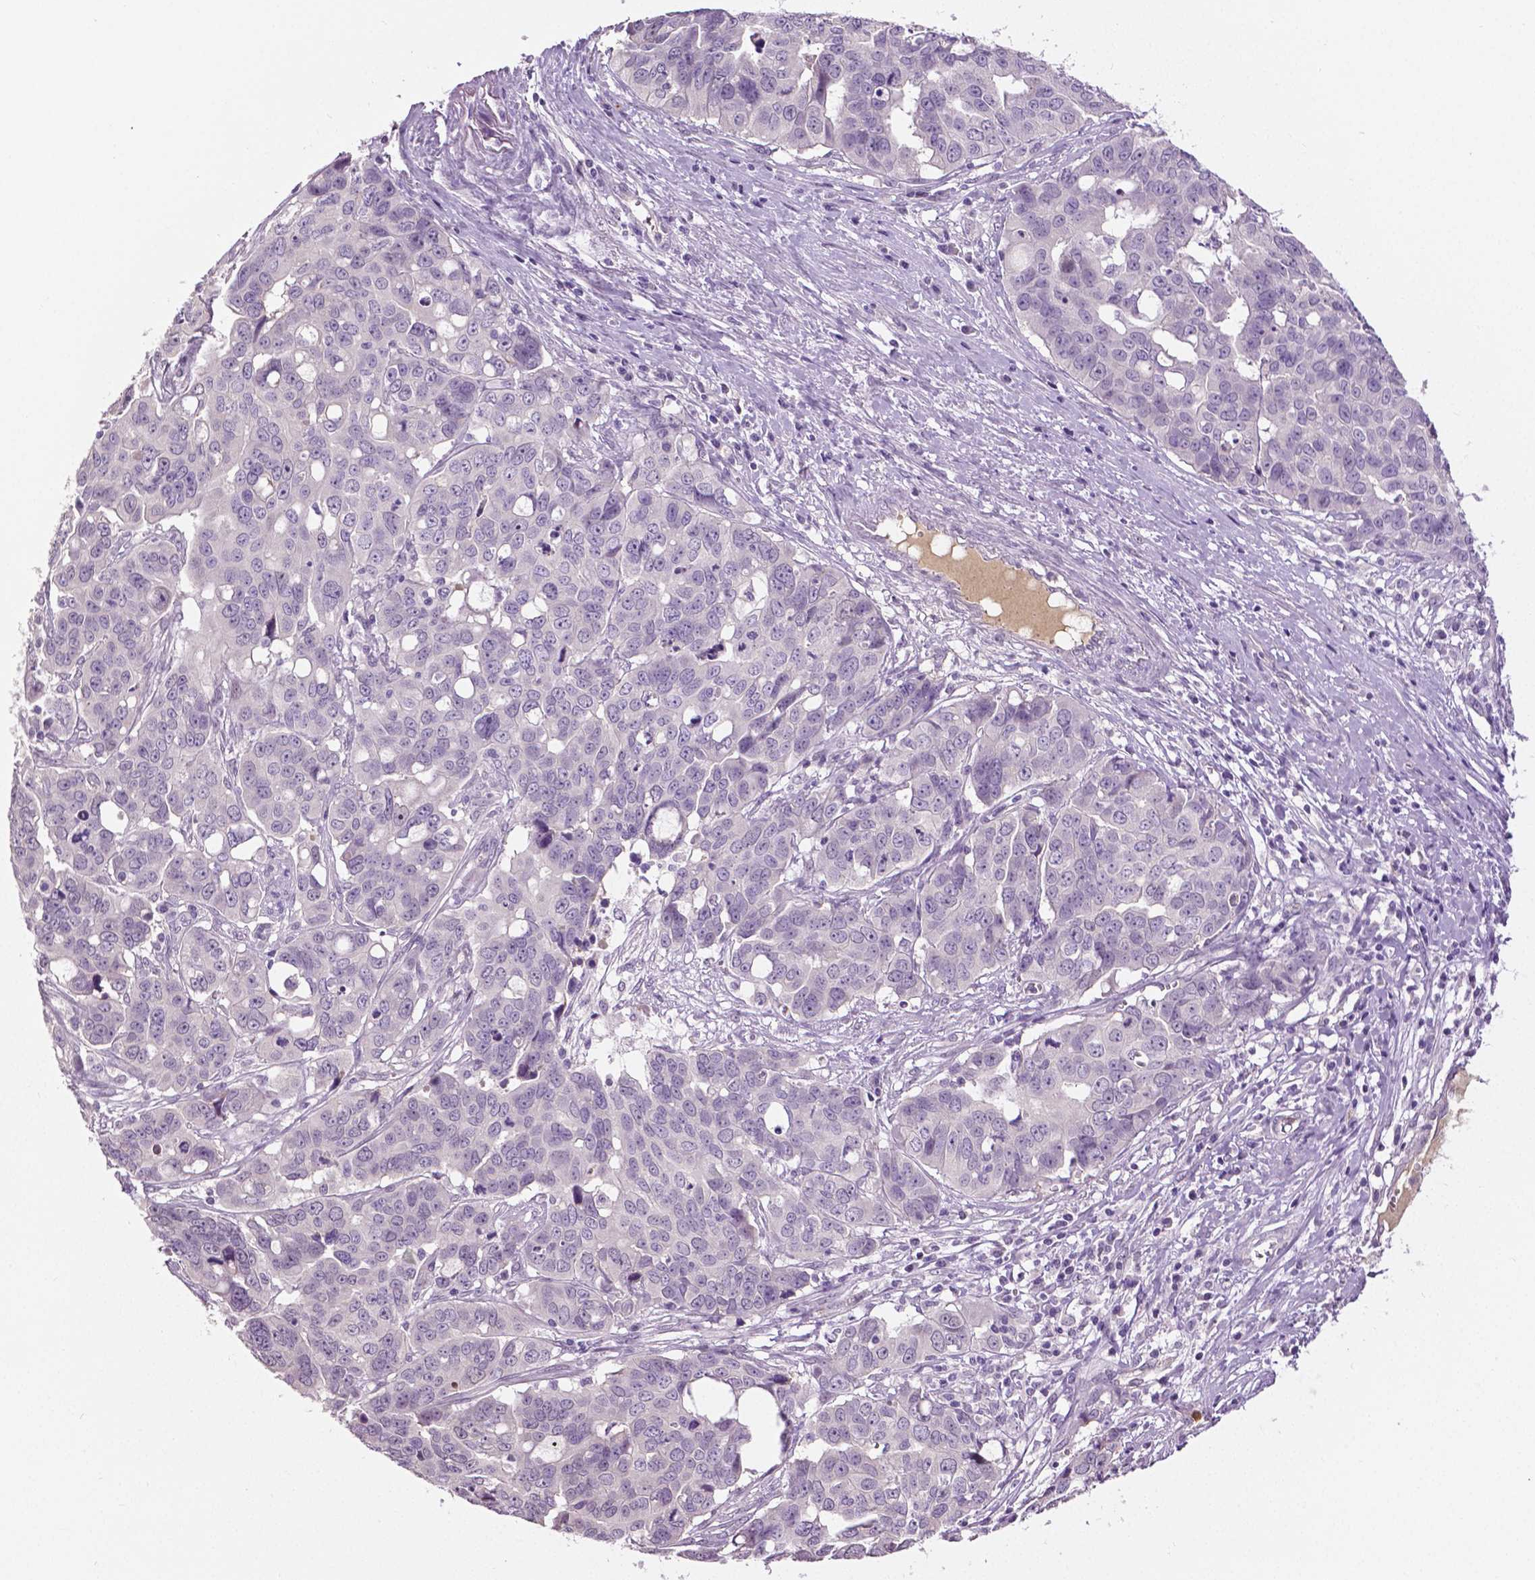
{"staining": {"intensity": "negative", "quantity": "none", "location": "none"}, "tissue": "ovarian cancer", "cell_type": "Tumor cells", "image_type": "cancer", "snomed": [{"axis": "morphology", "description": "Carcinoma, endometroid"}, {"axis": "topography", "description": "Ovary"}], "caption": "There is no significant positivity in tumor cells of ovarian cancer (endometroid carcinoma). (Brightfield microscopy of DAB immunohistochemistry at high magnification).", "gene": "PTPN5", "patient": {"sex": "female", "age": 78}}